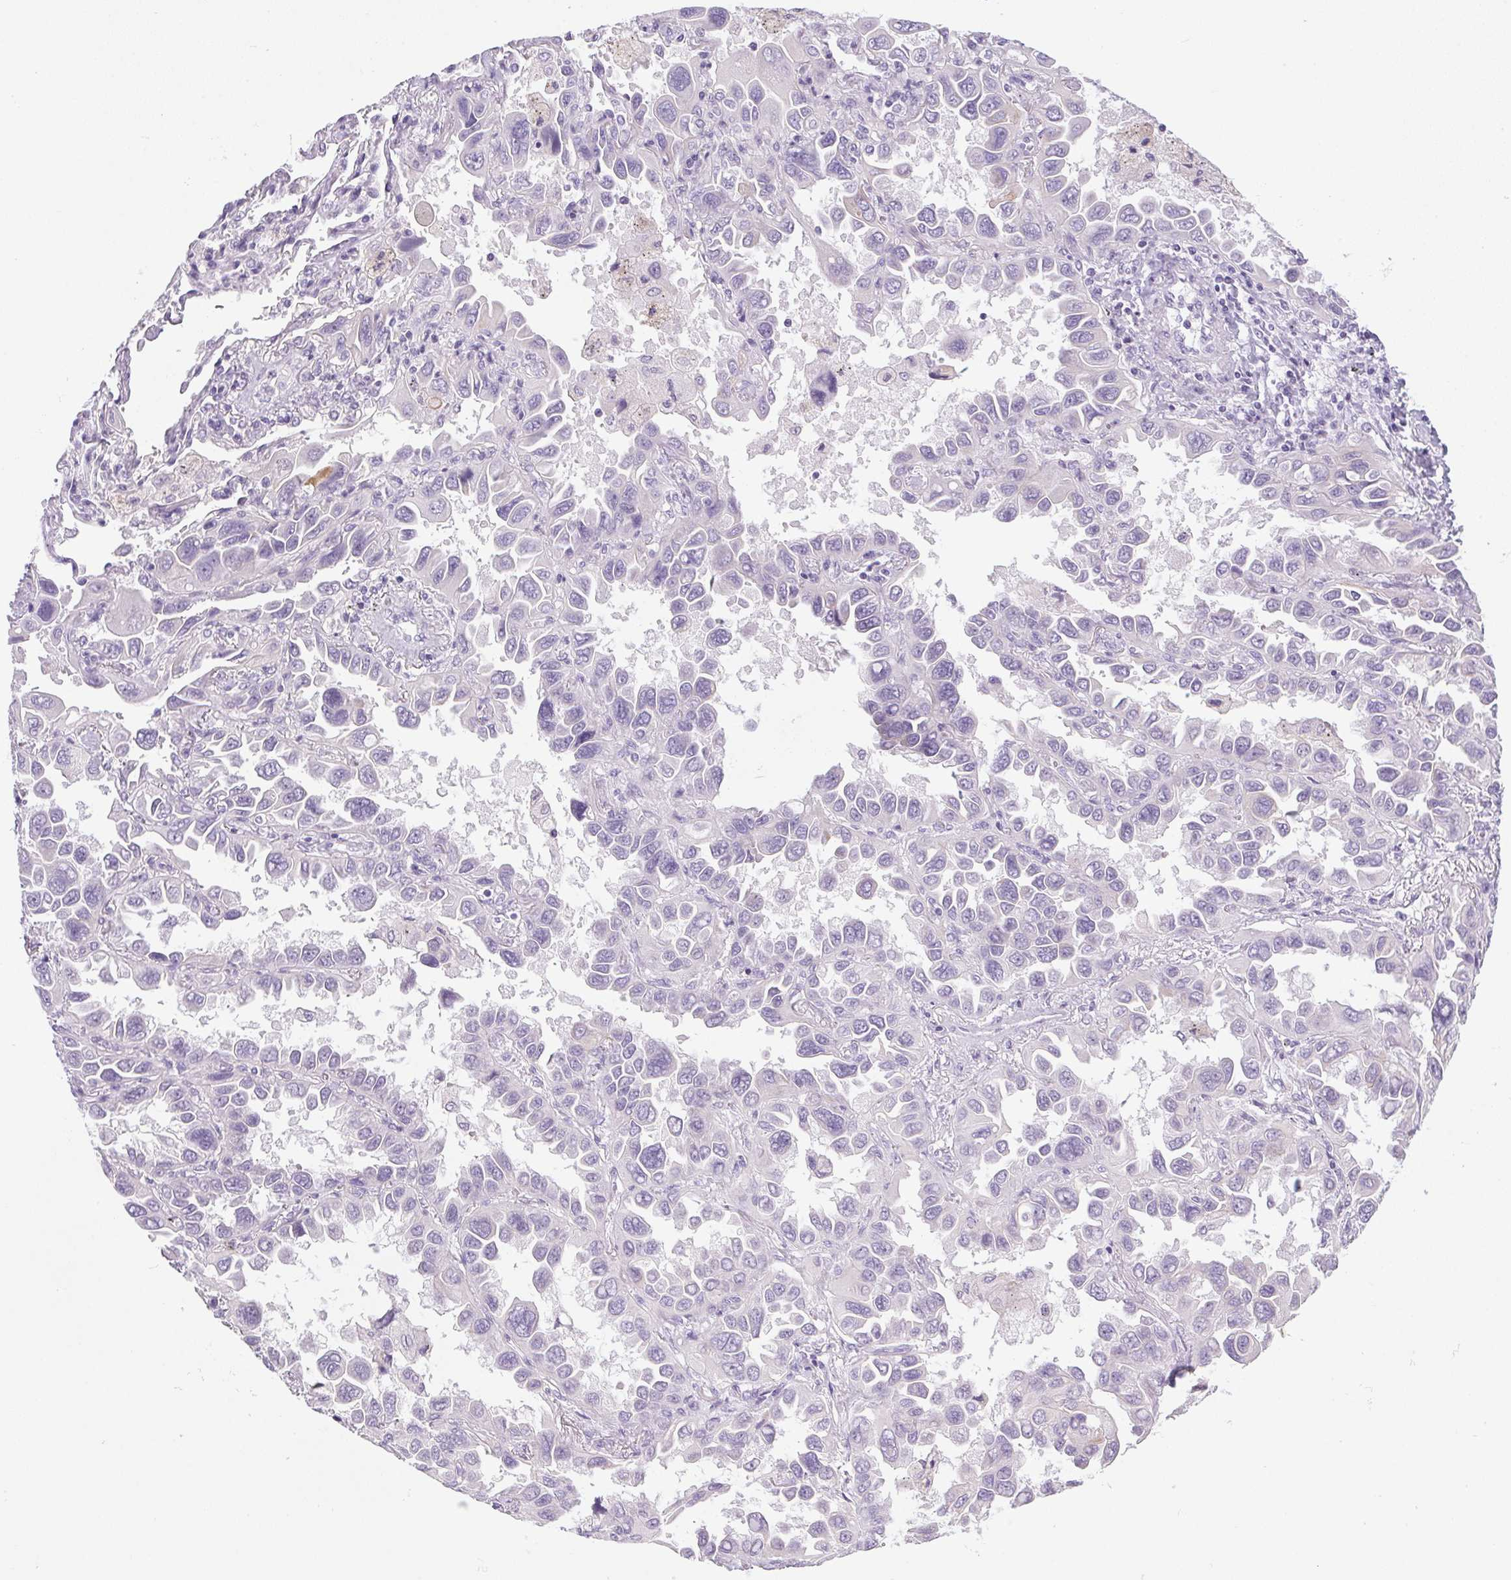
{"staining": {"intensity": "negative", "quantity": "none", "location": "none"}, "tissue": "lung cancer", "cell_type": "Tumor cells", "image_type": "cancer", "snomed": [{"axis": "morphology", "description": "Adenocarcinoma, NOS"}, {"axis": "topography", "description": "Lung"}], "caption": "Human lung cancer stained for a protein using IHC reveals no expression in tumor cells.", "gene": "POPDC2", "patient": {"sex": "male", "age": 64}}